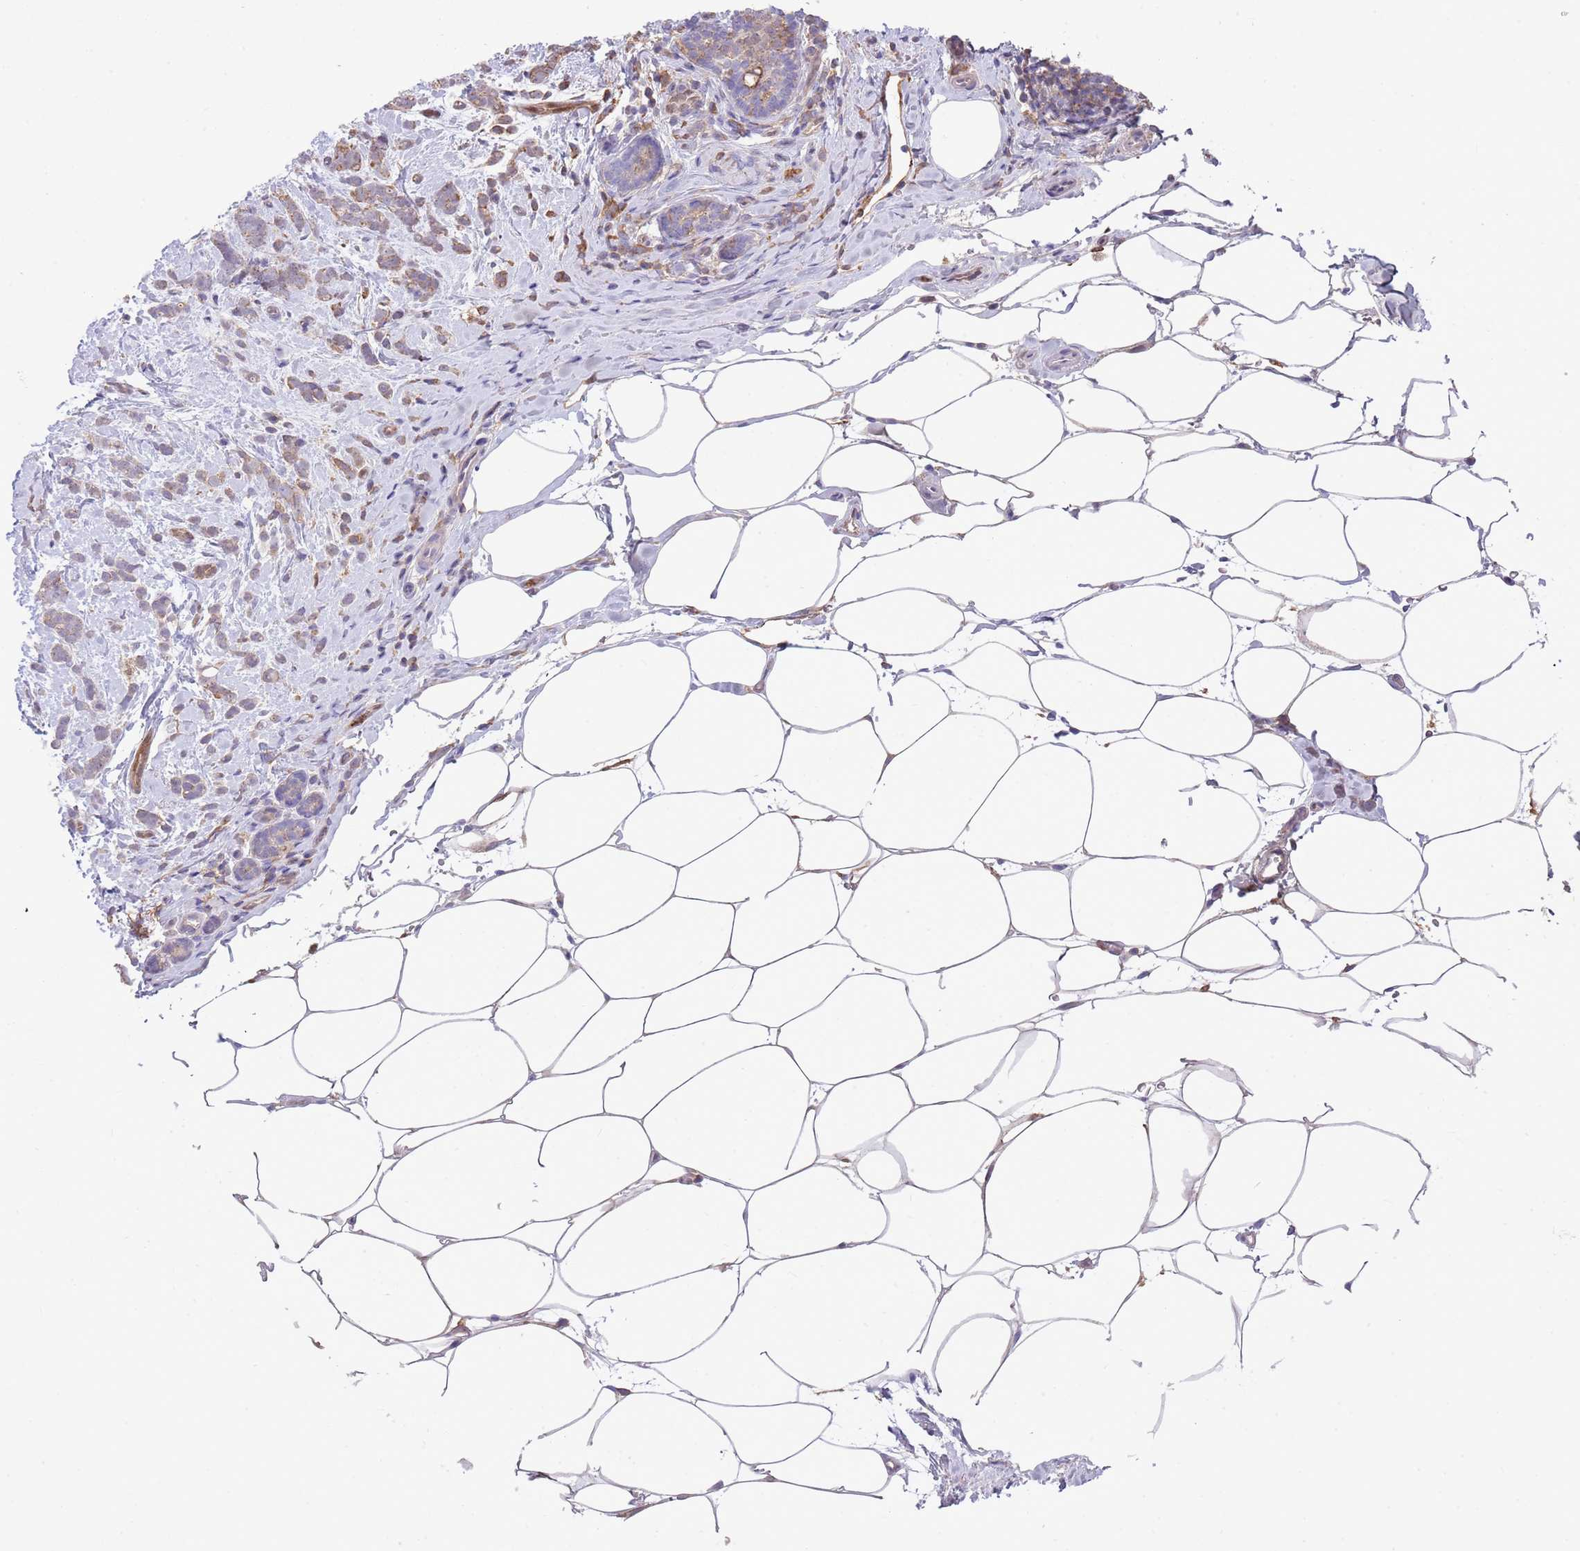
{"staining": {"intensity": "moderate", "quantity": "<25%", "location": "cytoplasmic/membranous"}, "tissue": "breast cancer", "cell_type": "Tumor cells", "image_type": "cancer", "snomed": [{"axis": "morphology", "description": "Lobular carcinoma"}, {"axis": "topography", "description": "Breast"}], "caption": "Lobular carcinoma (breast) stained with immunohistochemistry (IHC) exhibits moderate cytoplasmic/membranous expression in approximately <25% of tumor cells.", "gene": "DDT", "patient": {"sex": "female", "age": 58}}